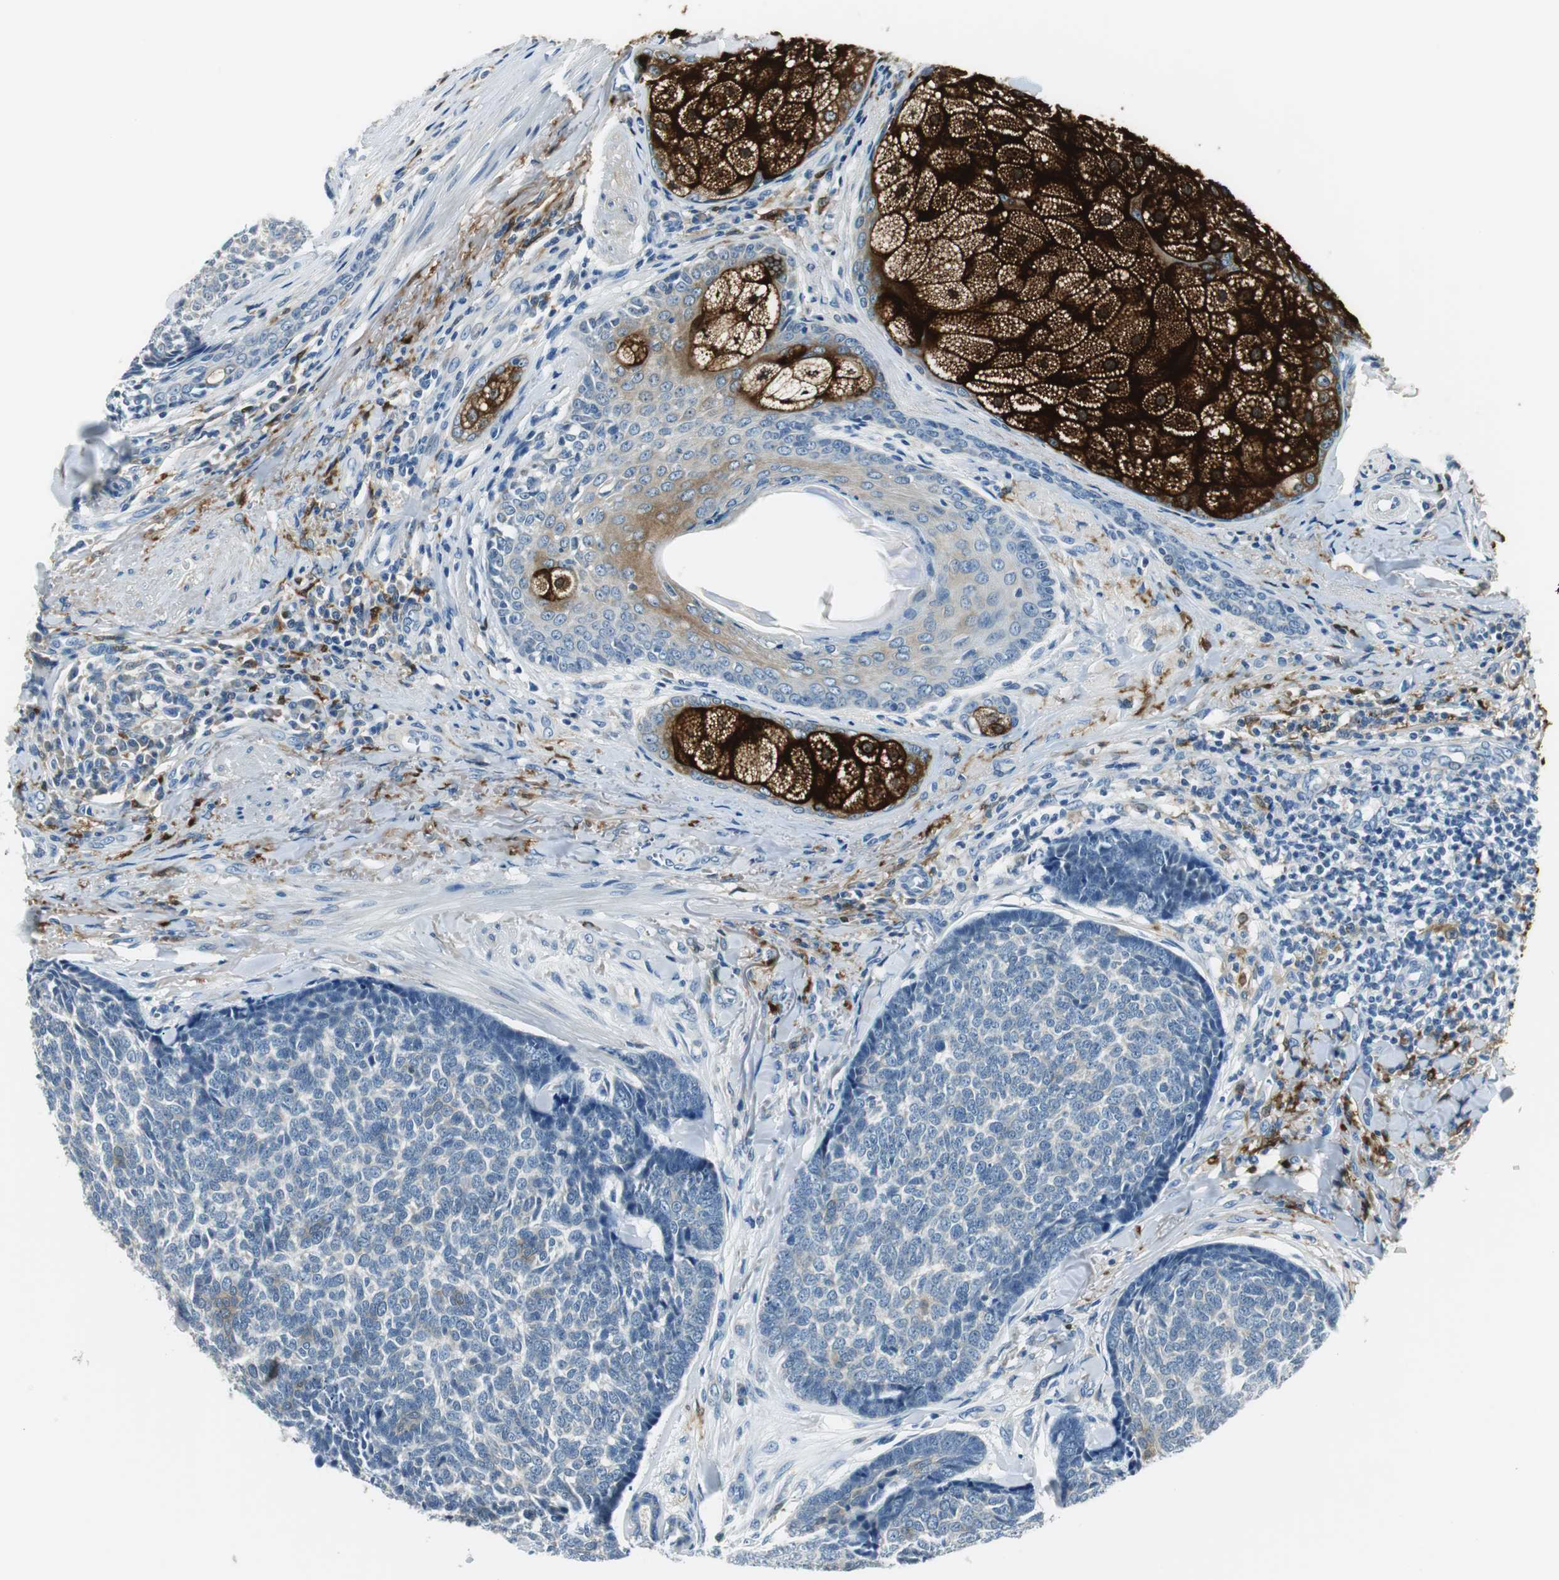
{"staining": {"intensity": "negative", "quantity": "none", "location": "none"}, "tissue": "skin cancer", "cell_type": "Tumor cells", "image_type": "cancer", "snomed": [{"axis": "morphology", "description": "Basal cell carcinoma"}, {"axis": "topography", "description": "Skin"}], "caption": "Immunohistochemical staining of basal cell carcinoma (skin) exhibits no significant expression in tumor cells. (Immunohistochemistry (ihc), brightfield microscopy, high magnification).", "gene": "ME1", "patient": {"sex": "male", "age": 84}}